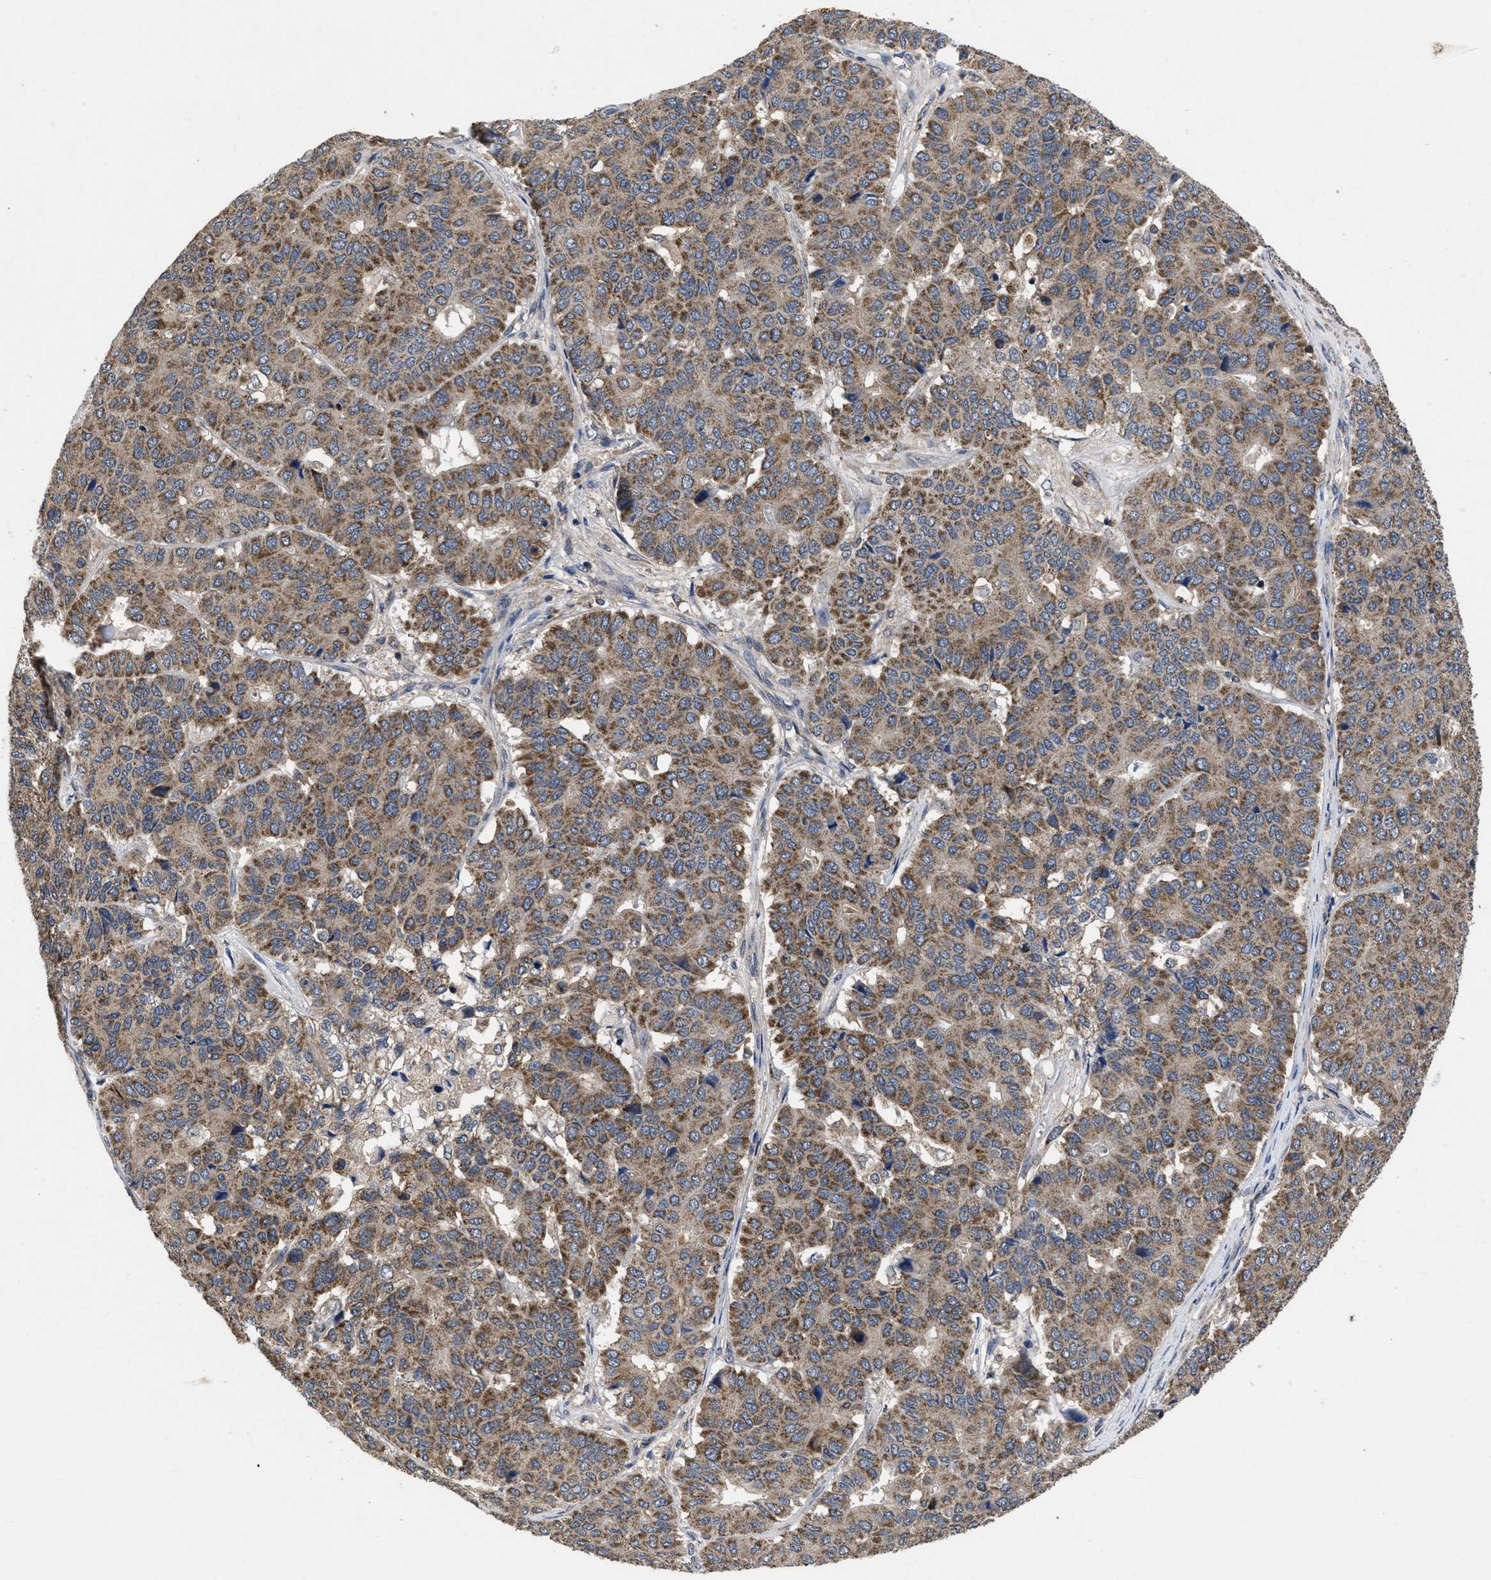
{"staining": {"intensity": "moderate", "quantity": ">75%", "location": "cytoplasmic/membranous"}, "tissue": "pancreatic cancer", "cell_type": "Tumor cells", "image_type": "cancer", "snomed": [{"axis": "morphology", "description": "Adenocarcinoma, NOS"}, {"axis": "topography", "description": "Pancreas"}], "caption": "DAB (3,3'-diaminobenzidine) immunohistochemical staining of human pancreatic cancer (adenocarcinoma) displays moderate cytoplasmic/membranous protein positivity in approximately >75% of tumor cells.", "gene": "LRRC3", "patient": {"sex": "male", "age": 50}}